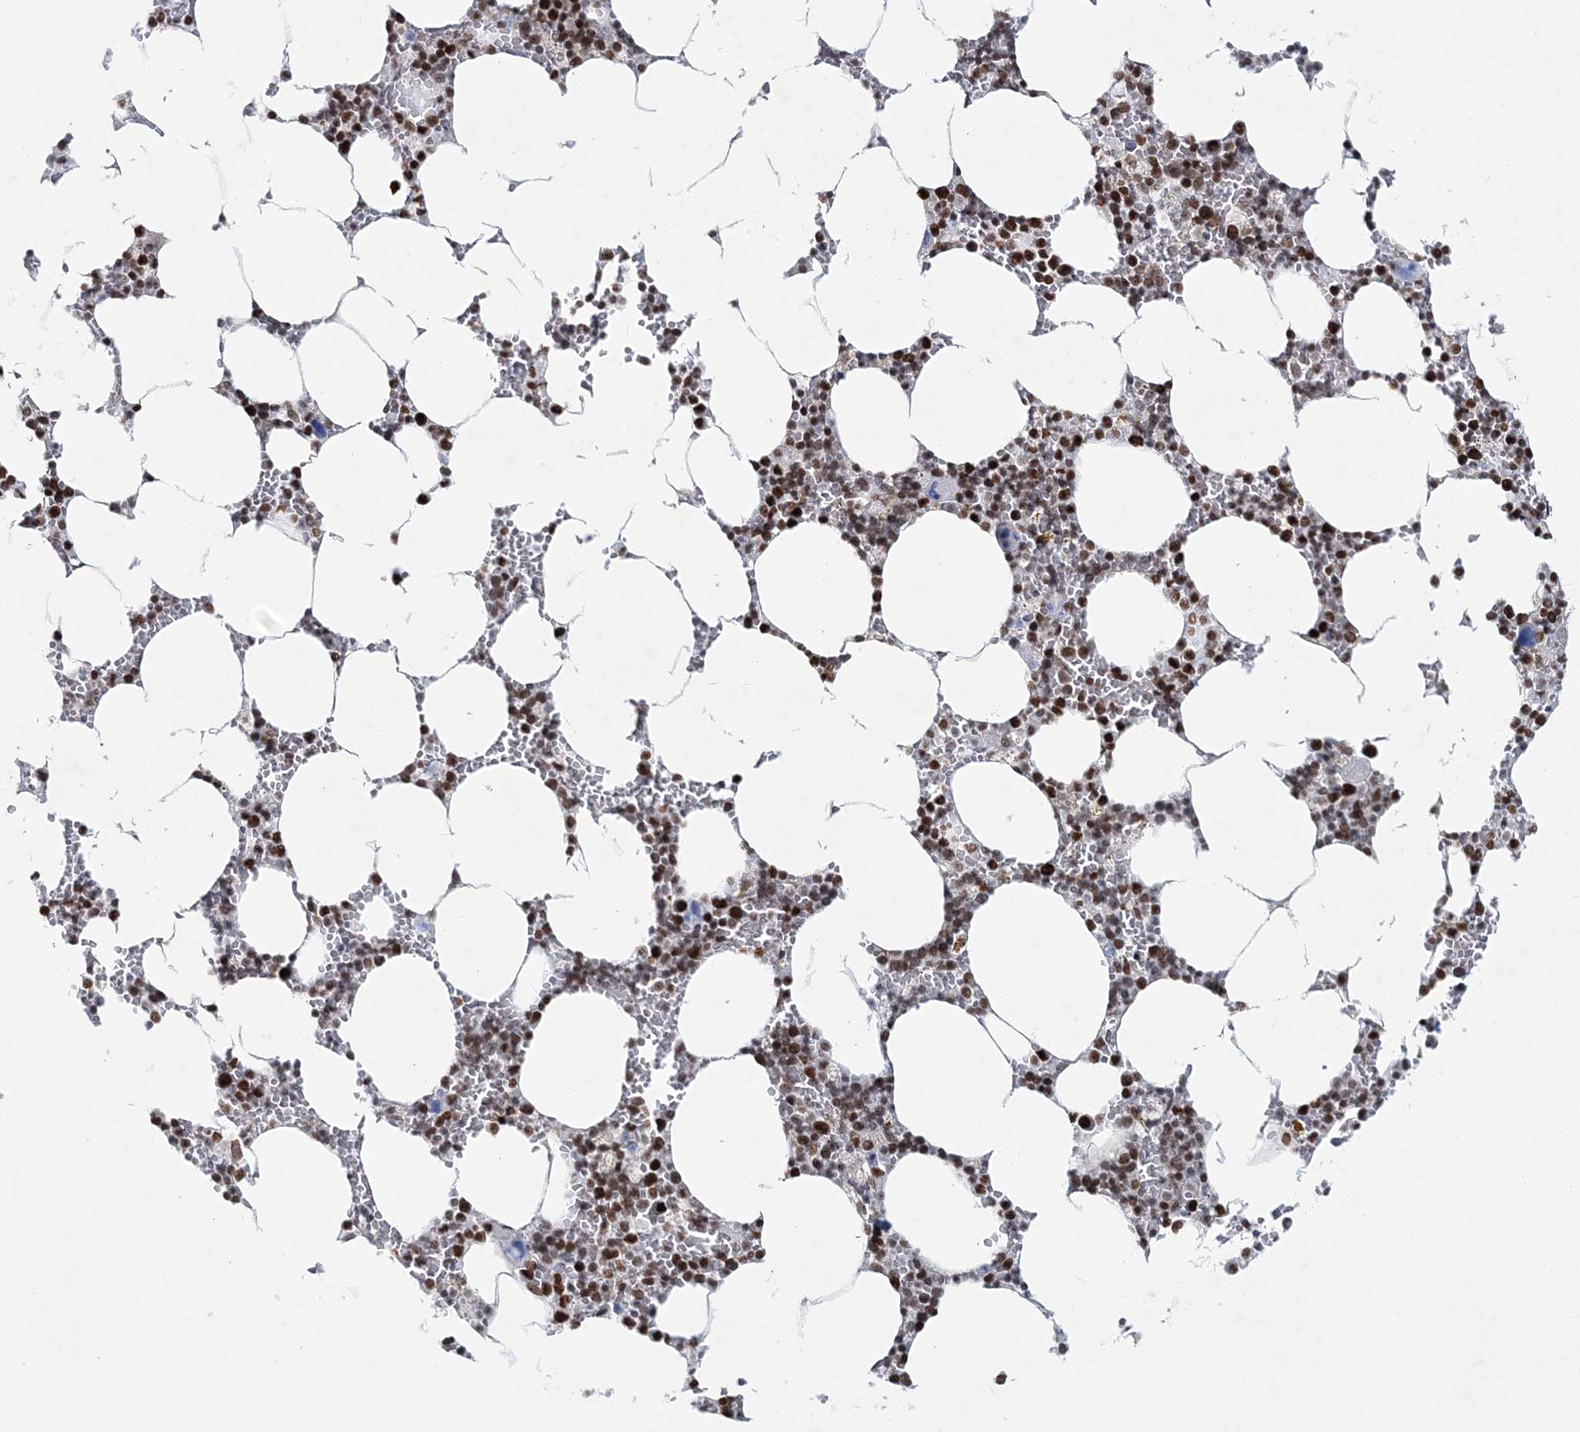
{"staining": {"intensity": "strong", "quantity": "25%-75%", "location": "nuclear"}, "tissue": "bone marrow", "cell_type": "Hematopoietic cells", "image_type": "normal", "snomed": [{"axis": "morphology", "description": "Normal tissue, NOS"}, {"axis": "topography", "description": "Bone marrow"}], "caption": "Bone marrow stained for a protein (brown) demonstrates strong nuclear positive positivity in approximately 25%-75% of hematopoietic cells.", "gene": "LRRFIP2", "patient": {"sex": "male", "age": 70}}